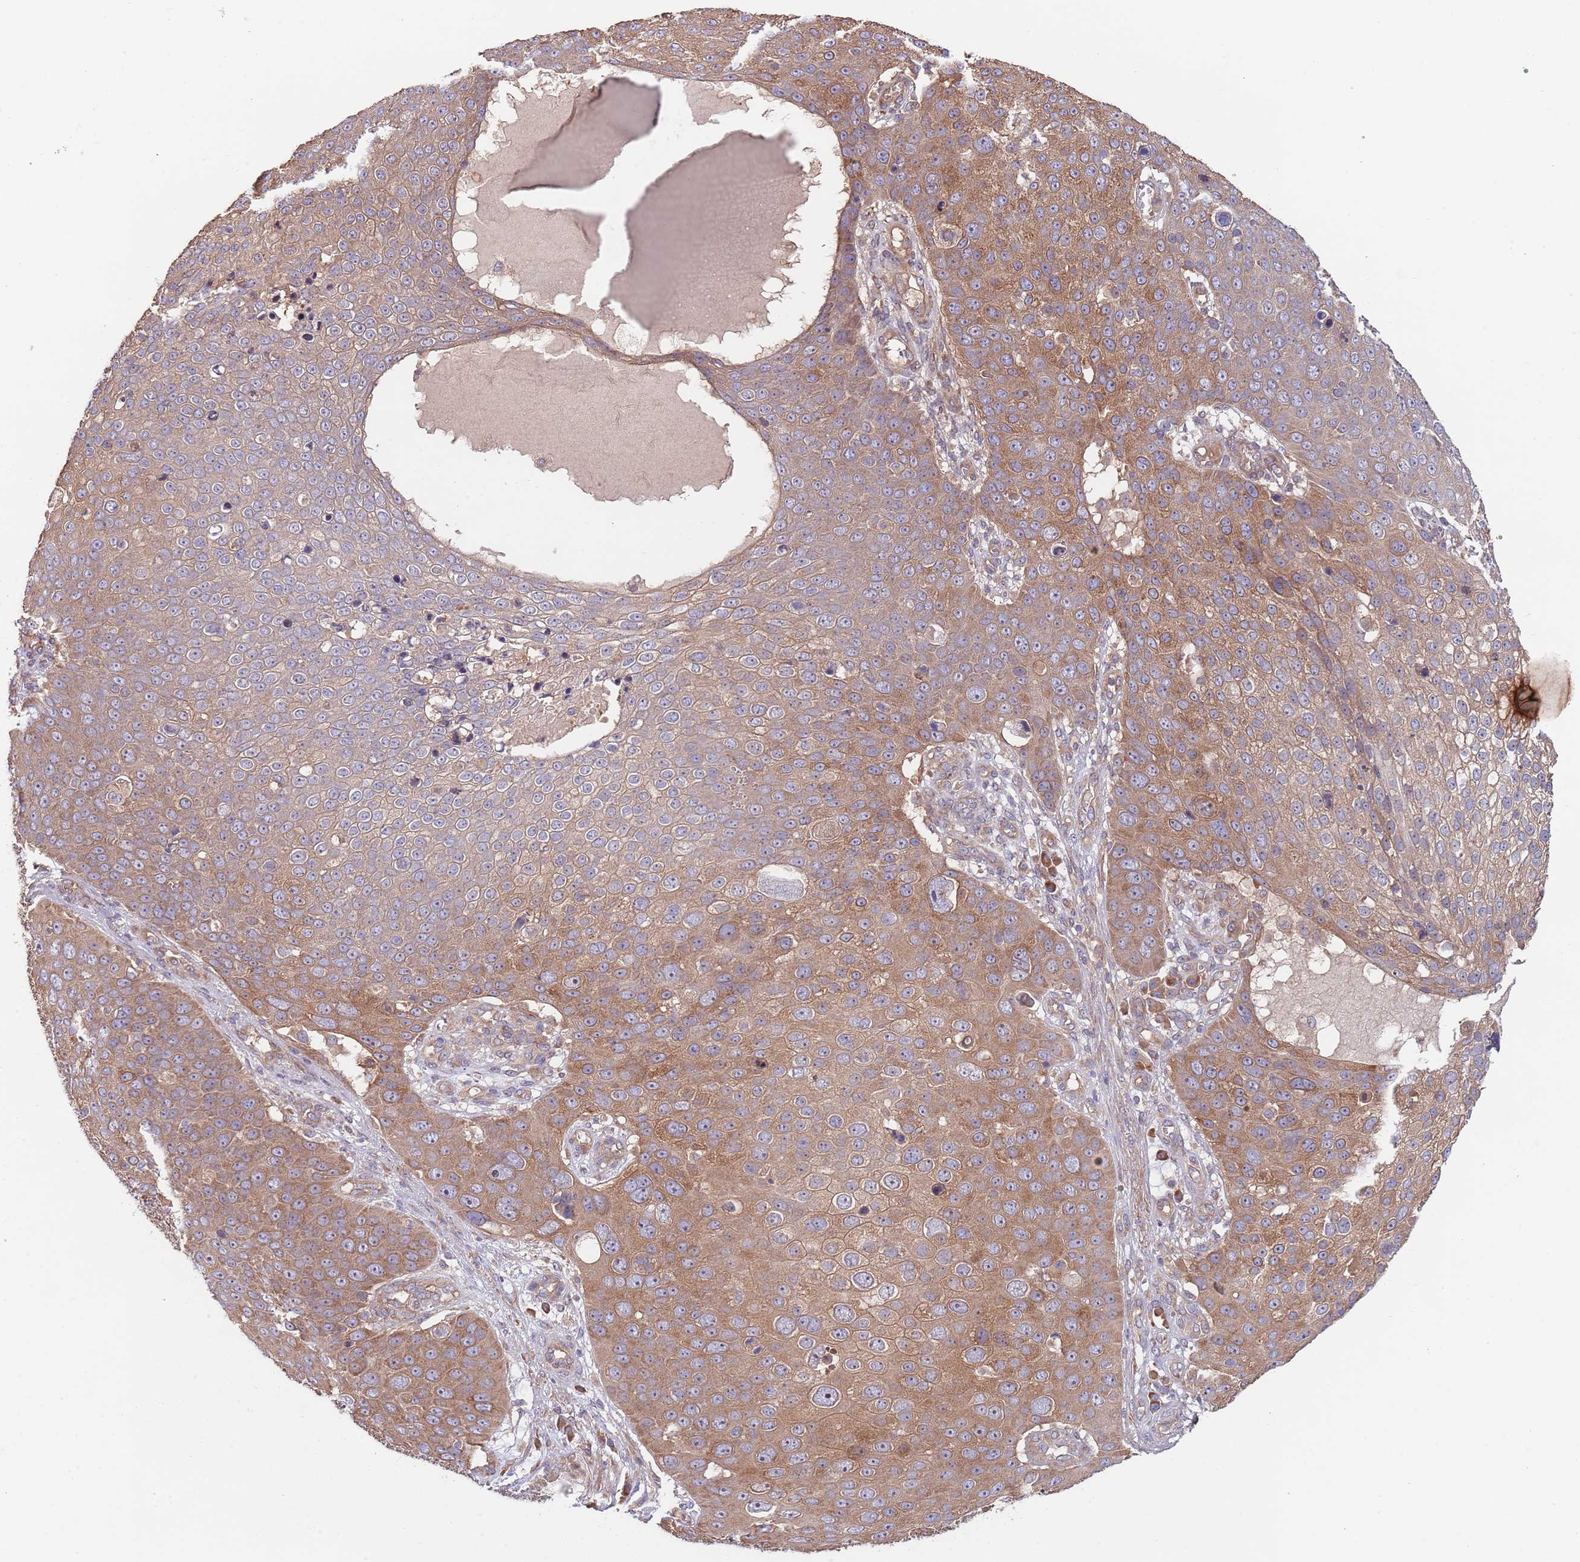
{"staining": {"intensity": "moderate", "quantity": ">75%", "location": "cytoplasmic/membranous"}, "tissue": "skin cancer", "cell_type": "Tumor cells", "image_type": "cancer", "snomed": [{"axis": "morphology", "description": "Squamous cell carcinoma, NOS"}, {"axis": "topography", "description": "Skin"}], "caption": "Protein staining of squamous cell carcinoma (skin) tissue reveals moderate cytoplasmic/membranous expression in approximately >75% of tumor cells.", "gene": "EIF3F", "patient": {"sex": "male", "age": 71}}